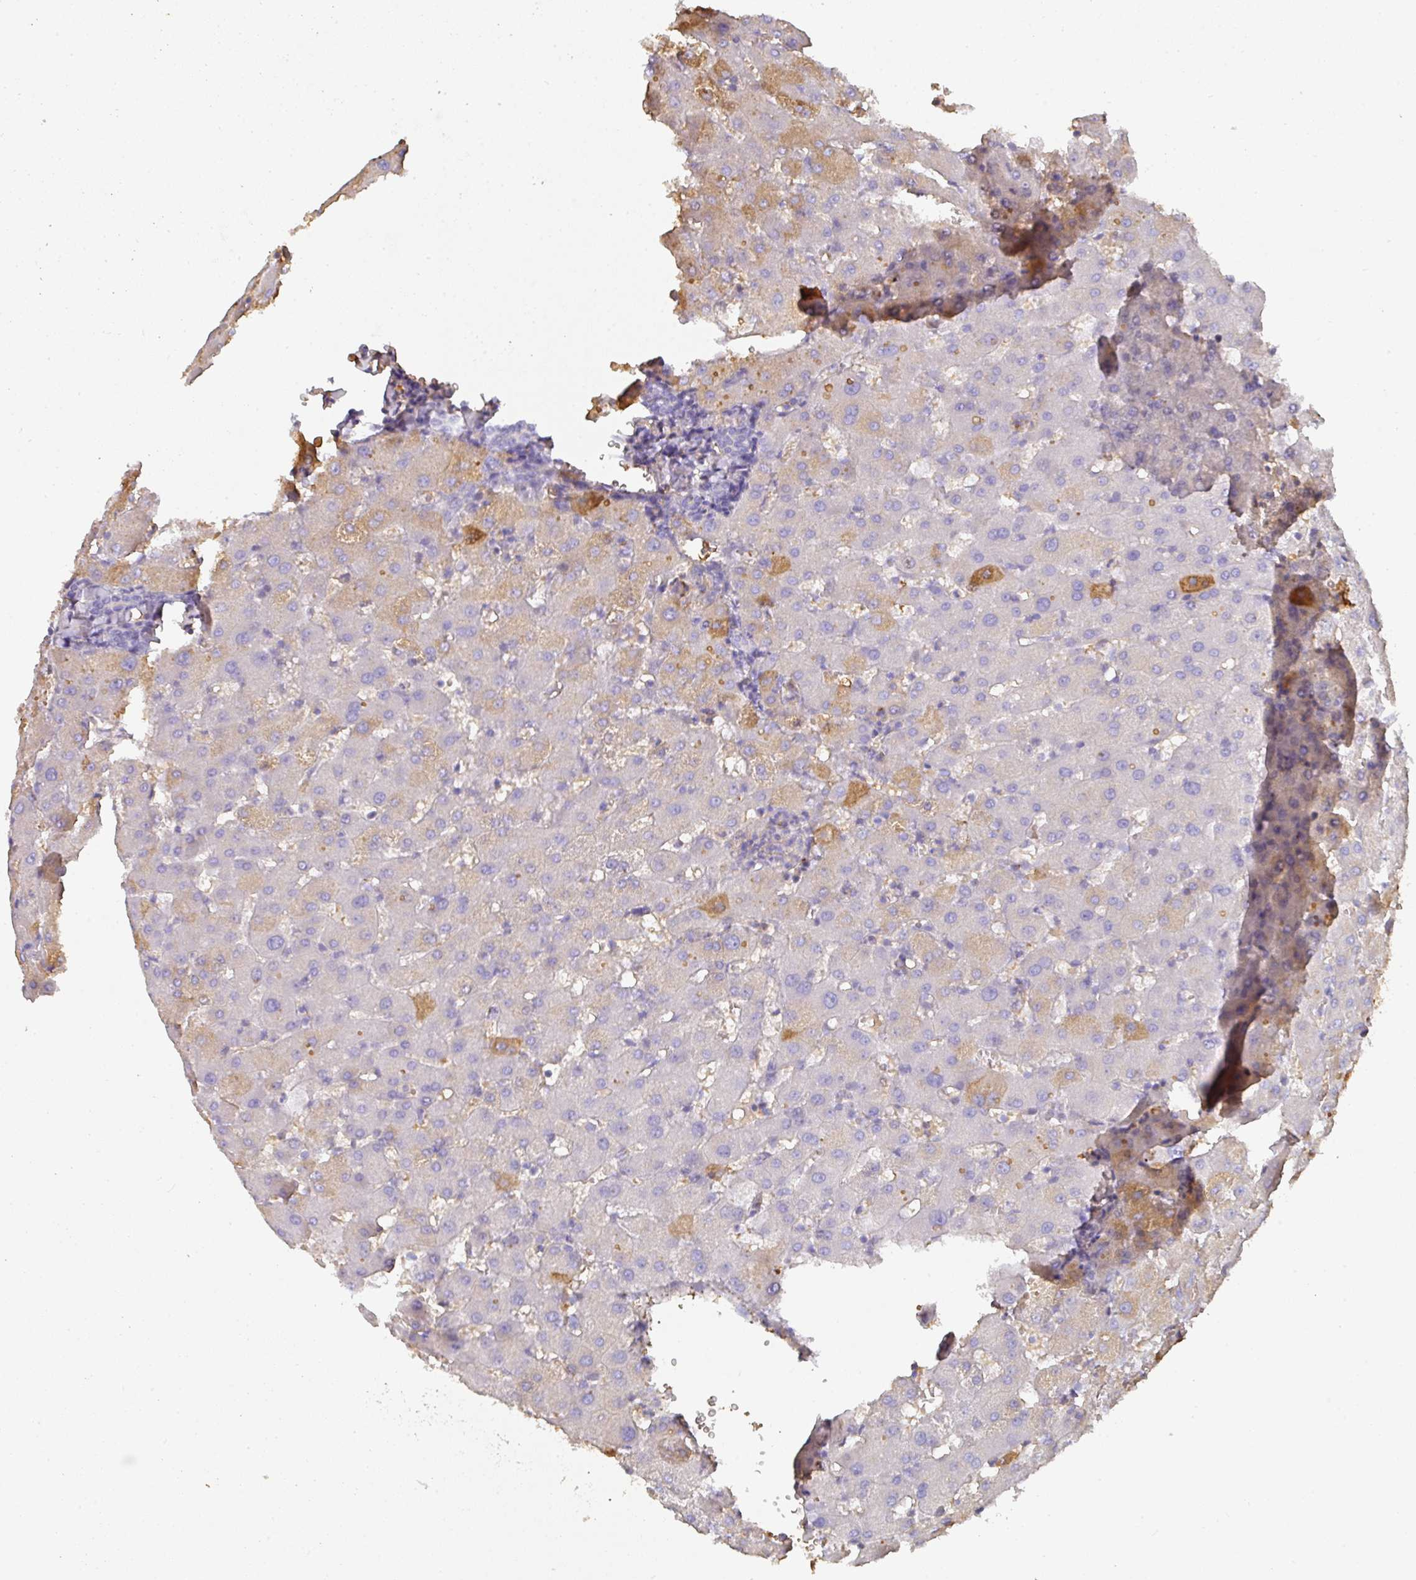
{"staining": {"intensity": "weak", "quantity": "<25%", "location": "cytoplasmic/membranous"}, "tissue": "liver", "cell_type": "Cholangiocytes", "image_type": "normal", "snomed": [{"axis": "morphology", "description": "Normal tissue, NOS"}, {"axis": "topography", "description": "Liver"}], "caption": "Benign liver was stained to show a protein in brown. There is no significant staining in cholangiocytes. The staining was performed using DAB (3,3'-diaminobenzidine) to visualize the protein expression in brown, while the nuclei were stained in blue with hematoxylin (Magnification: 20x).", "gene": "ALB", "patient": {"sex": "female", "age": 63}}